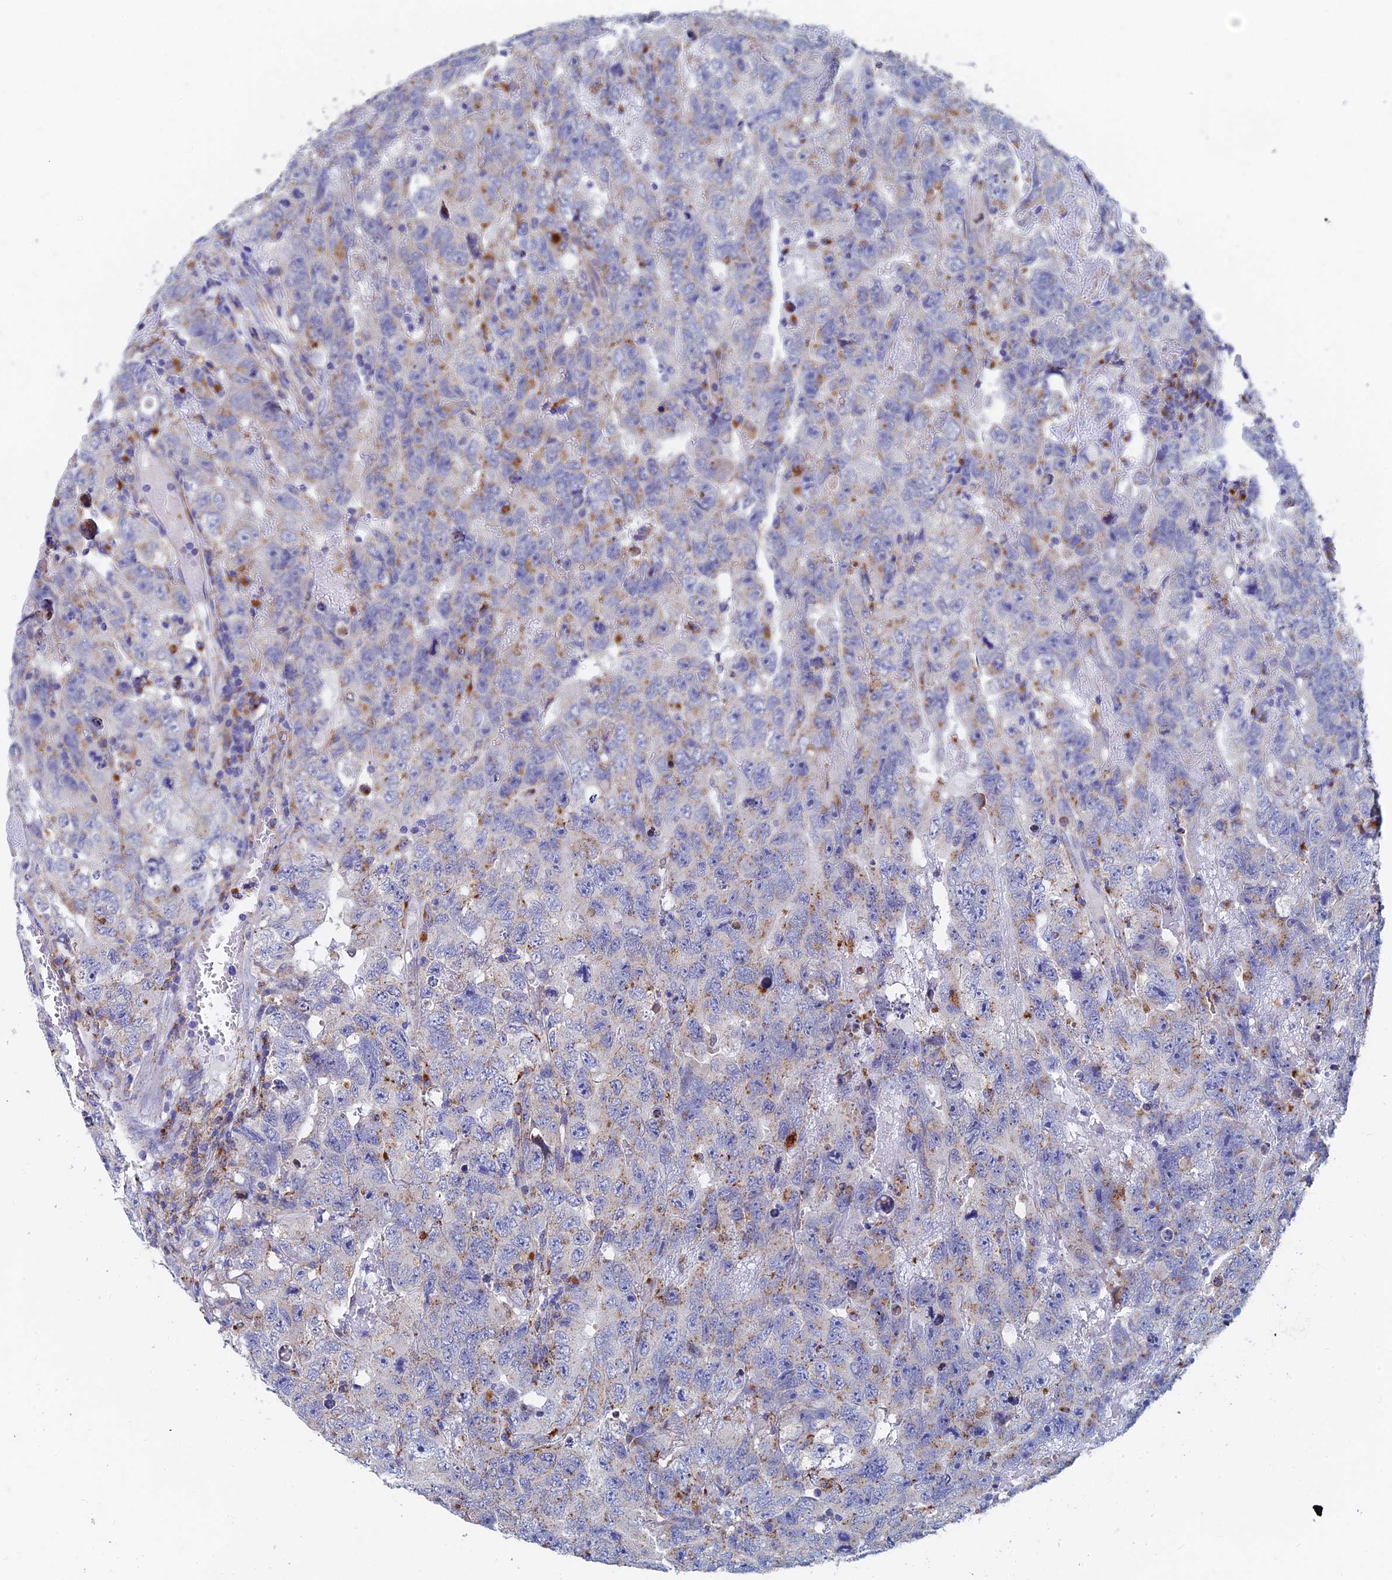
{"staining": {"intensity": "moderate", "quantity": "25%-75%", "location": "cytoplasmic/membranous"}, "tissue": "testis cancer", "cell_type": "Tumor cells", "image_type": "cancer", "snomed": [{"axis": "morphology", "description": "Carcinoma, Embryonal, NOS"}, {"axis": "topography", "description": "Testis"}], "caption": "Immunohistochemical staining of testis cancer (embryonal carcinoma) displays medium levels of moderate cytoplasmic/membranous expression in approximately 25%-75% of tumor cells. Immunohistochemistry (ihc) stains the protein in brown and the nuclei are stained blue.", "gene": "SPNS1", "patient": {"sex": "male", "age": 45}}